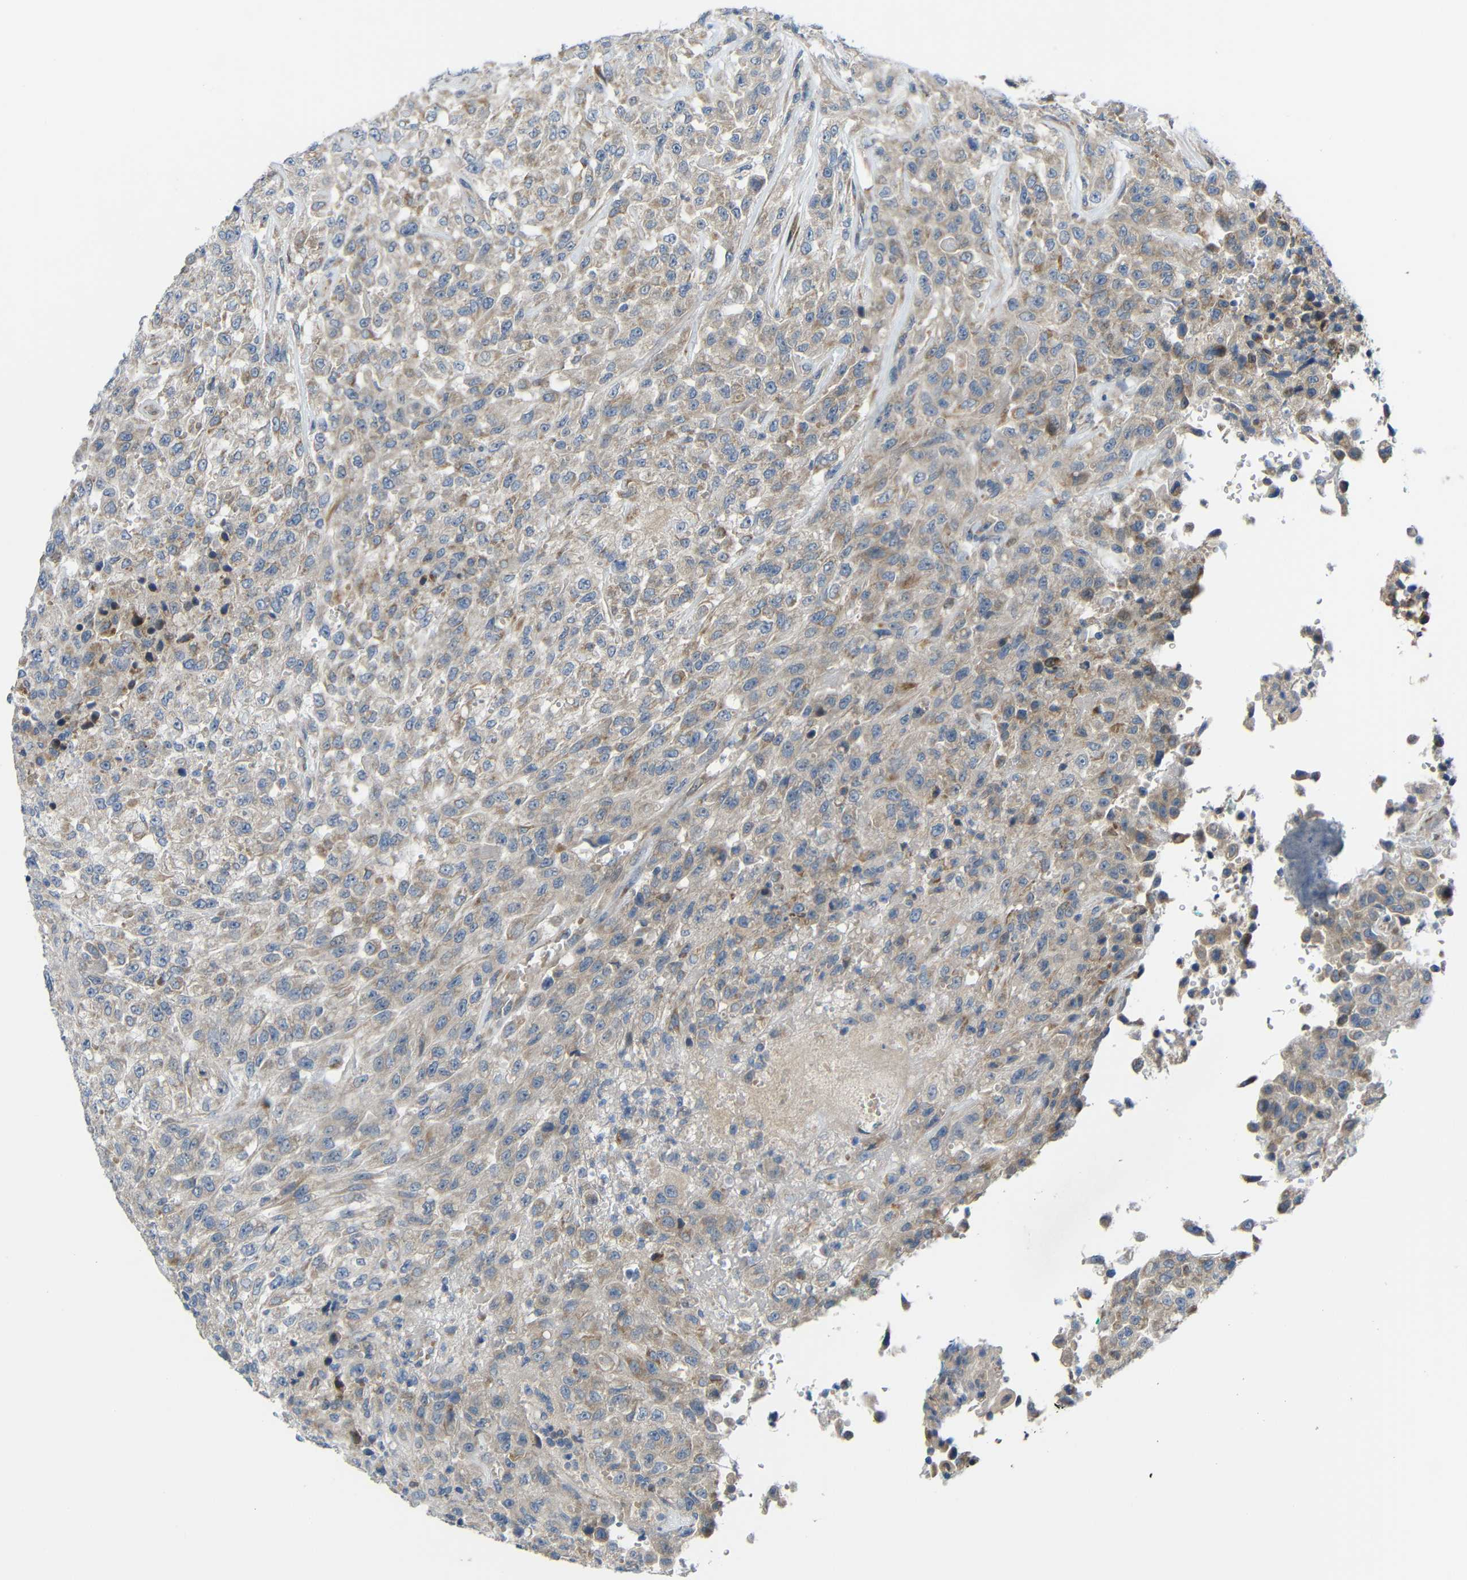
{"staining": {"intensity": "weak", "quantity": ">75%", "location": "cytoplasmic/membranous"}, "tissue": "urothelial cancer", "cell_type": "Tumor cells", "image_type": "cancer", "snomed": [{"axis": "morphology", "description": "Urothelial carcinoma, High grade"}, {"axis": "topography", "description": "Urinary bladder"}], "caption": "Brown immunohistochemical staining in urothelial carcinoma (high-grade) reveals weak cytoplasmic/membranous staining in about >75% of tumor cells.", "gene": "TMEM25", "patient": {"sex": "male", "age": 46}}